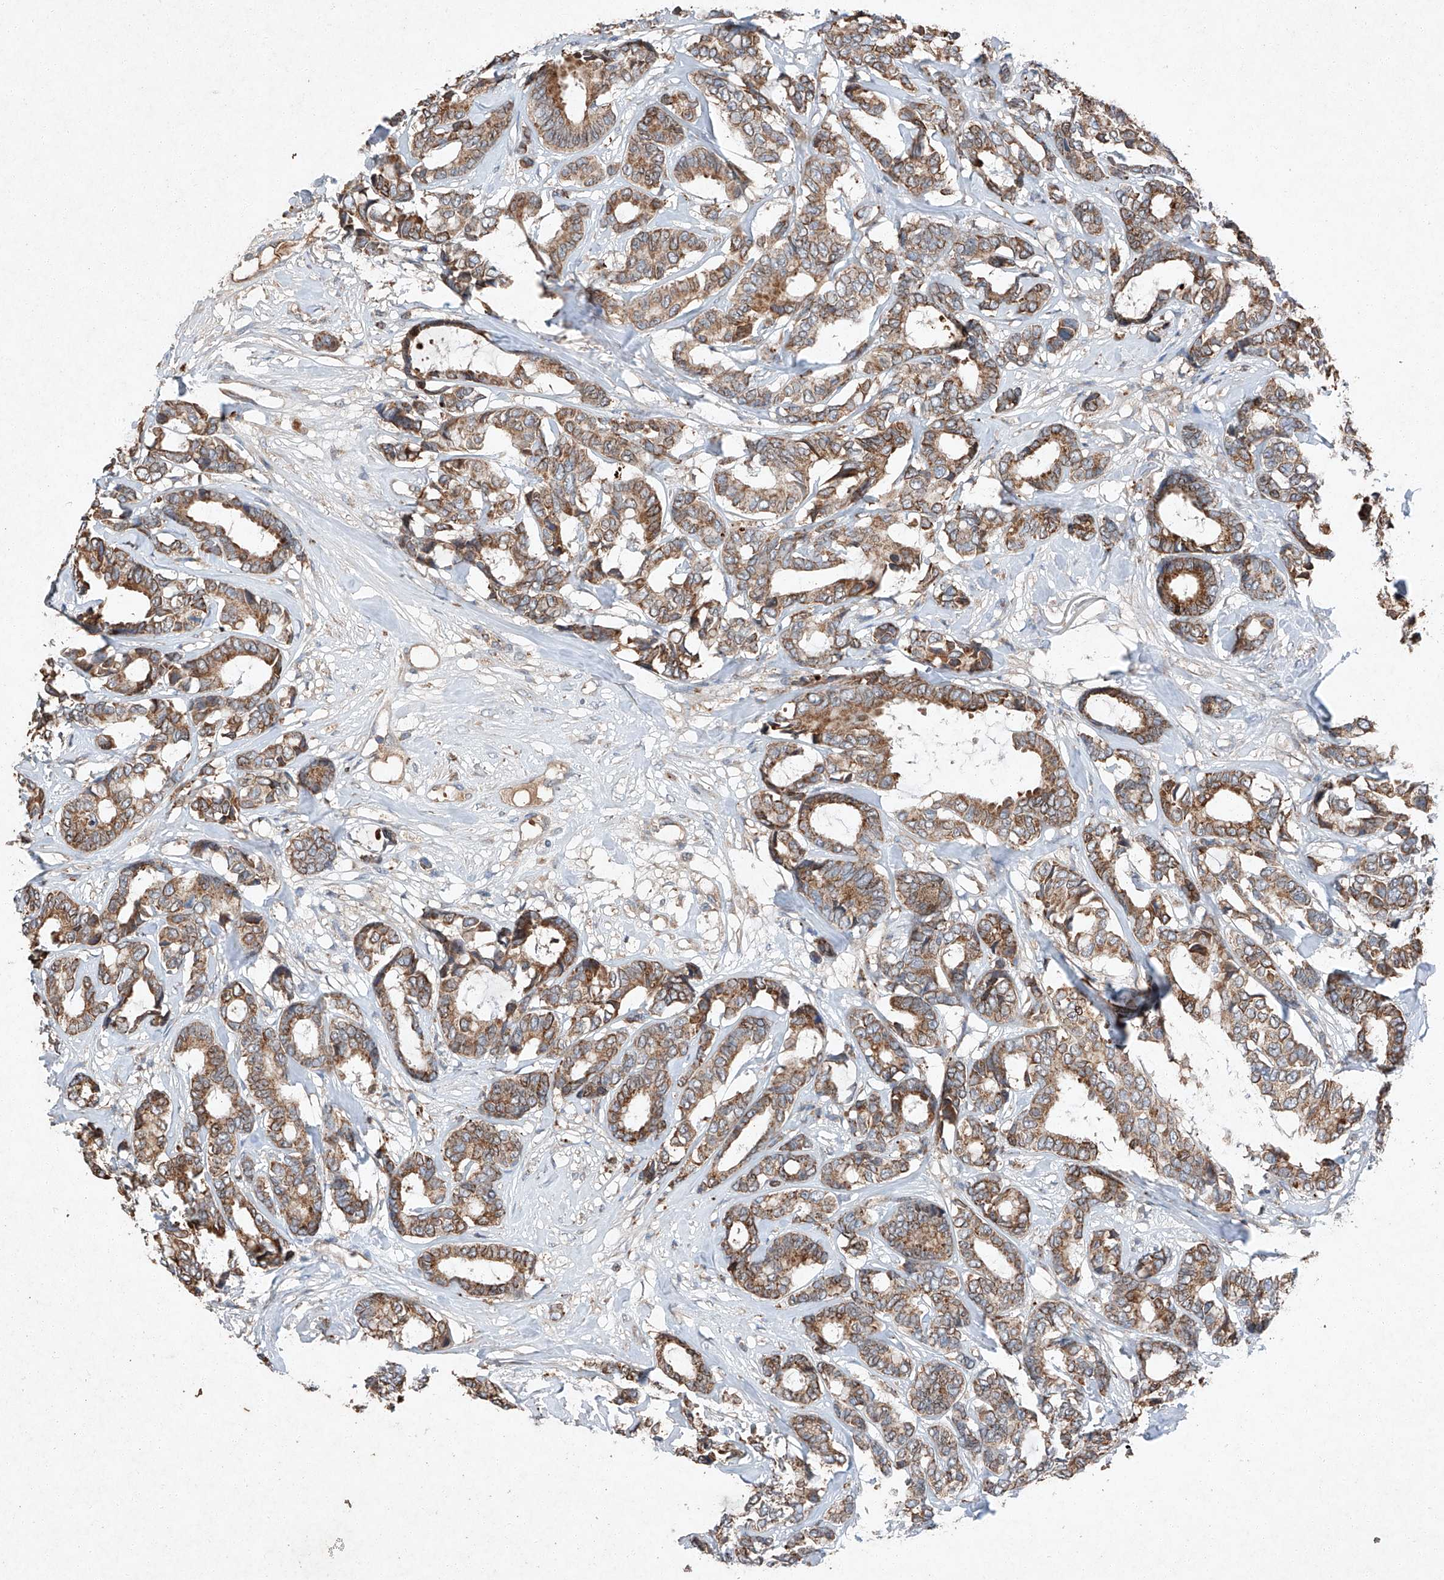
{"staining": {"intensity": "moderate", "quantity": ">75%", "location": "cytoplasmic/membranous"}, "tissue": "breast cancer", "cell_type": "Tumor cells", "image_type": "cancer", "snomed": [{"axis": "morphology", "description": "Duct carcinoma"}, {"axis": "topography", "description": "Breast"}], "caption": "Protein staining of breast intraductal carcinoma tissue displays moderate cytoplasmic/membranous expression in approximately >75% of tumor cells. The protein is shown in brown color, while the nuclei are stained blue.", "gene": "RUSC1", "patient": {"sex": "female", "age": 87}}